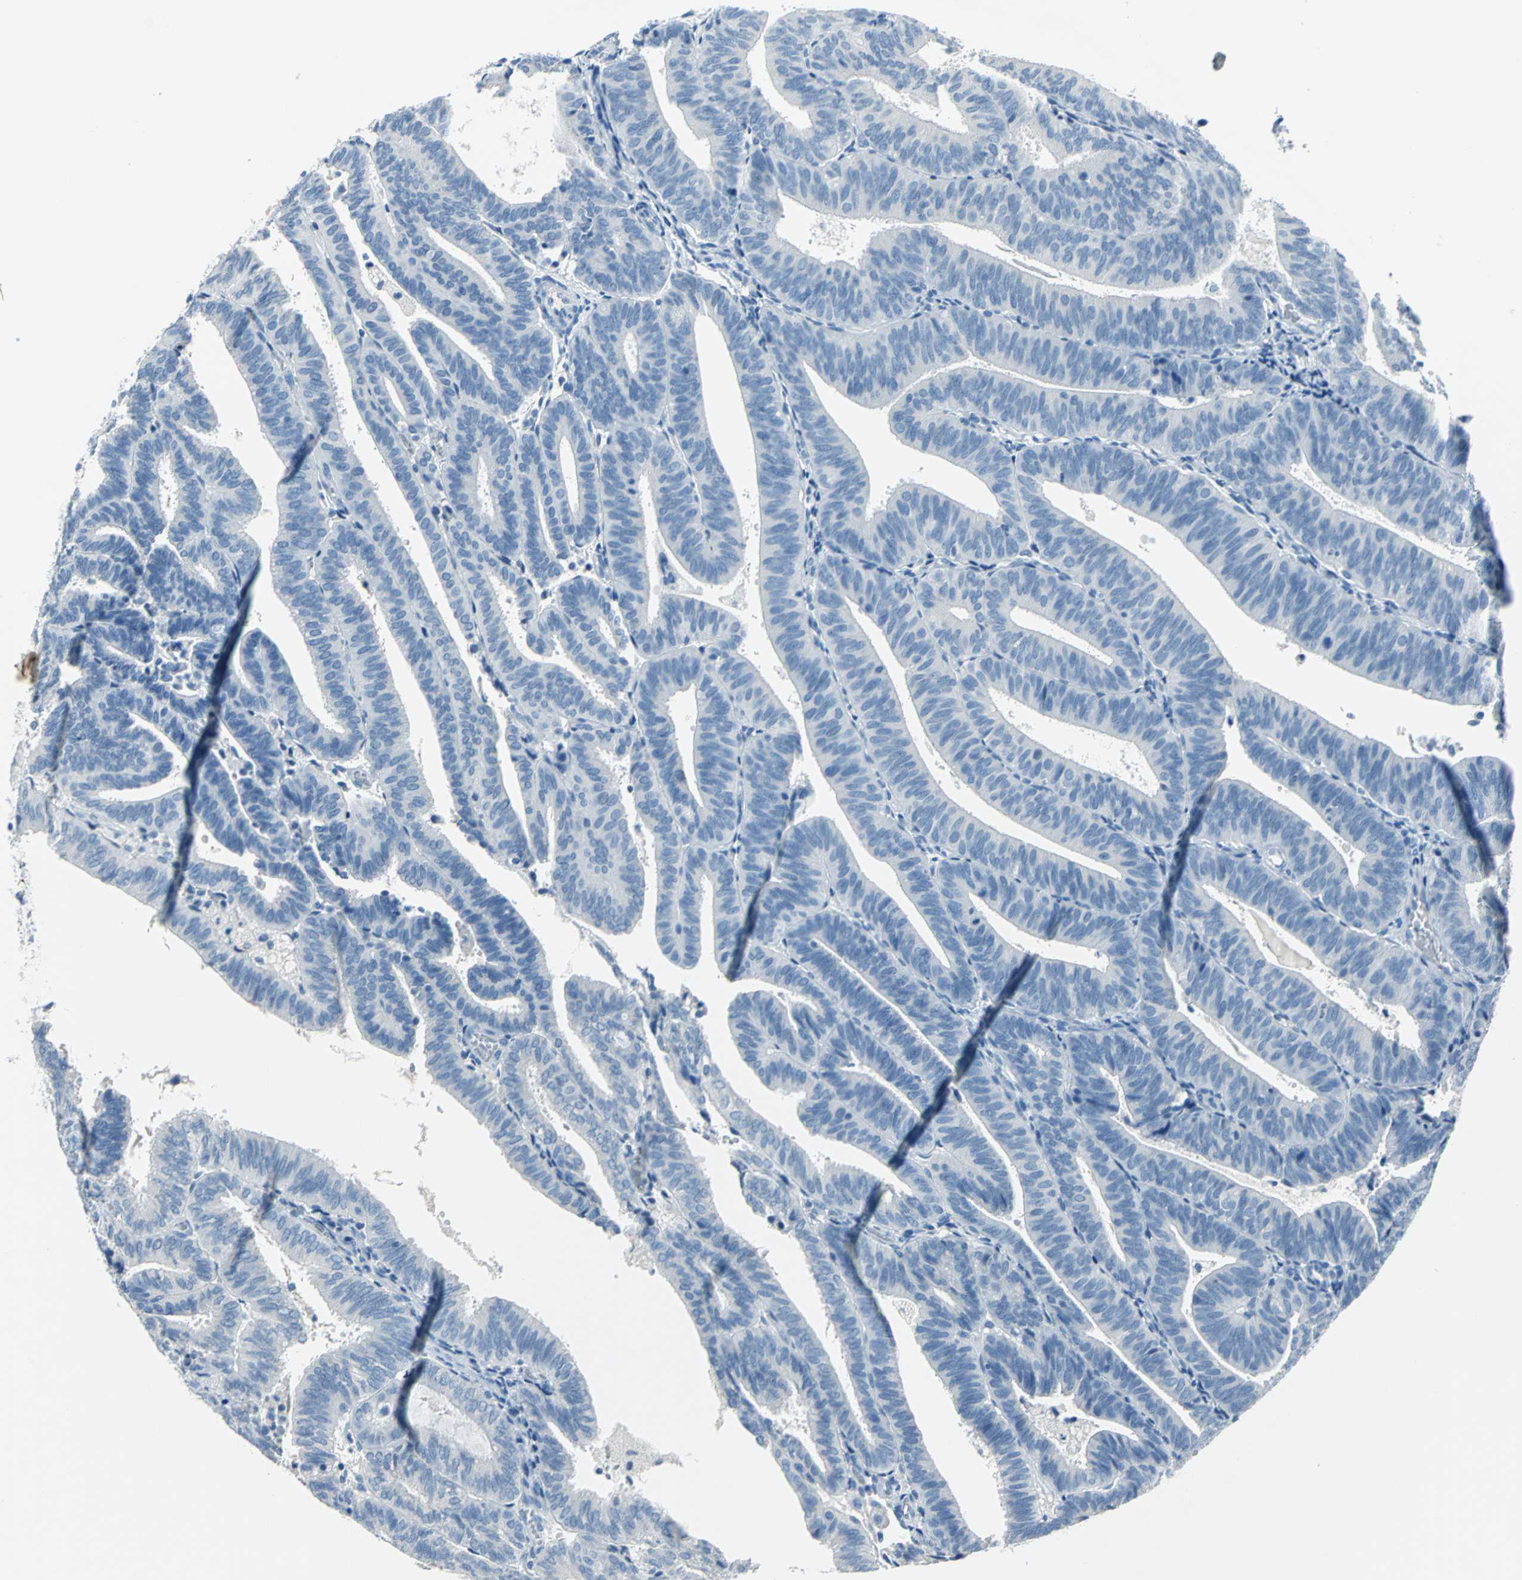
{"staining": {"intensity": "negative", "quantity": "none", "location": "none"}, "tissue": "endometrial cancer", "cell_type": "Tumor cells", "image_type": "cancer", "snomed": [{"axis": "morphology", "description": "Adenocarcinoma, NOS"}, {"axis": "topography", "description": "Uterus"}], "caption": "Human endometrial cancer stained for a protein using IHC shows no staining in tumor cells.", "gene": "PKLR", "patient": {"sex": "female", "age": 60}}